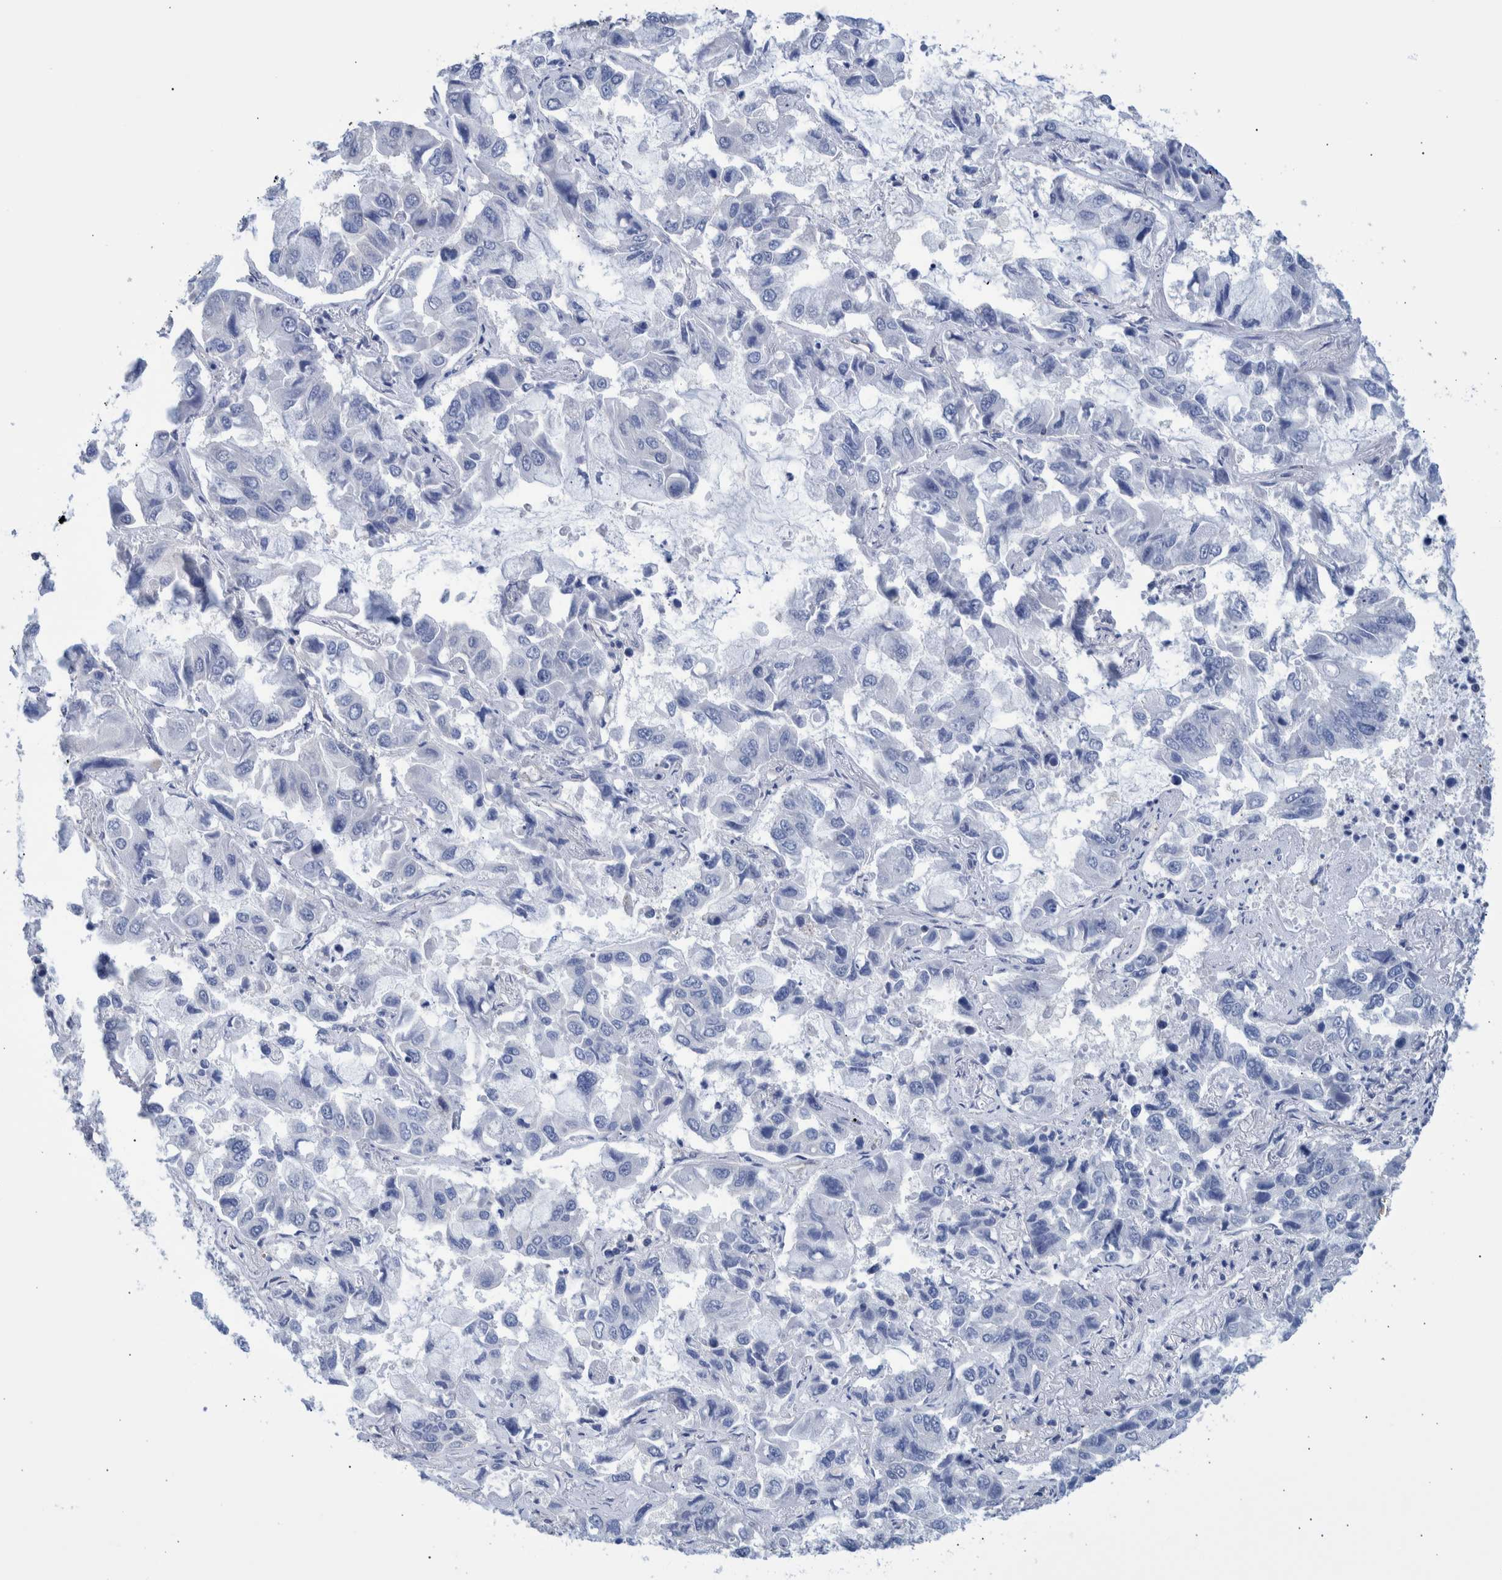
{"staining": {"intensity": "negative", "quantity": "none", "location": "none"}, "tissue": "lung cancer", "cell_type": "Tumor cells", "image_type": "cancer", "snomed": [{"axis": "morphology", "description": "Adenocarcinoma, NOS"}, {"axis": "topography", "description": "Lung"}], "caption": "Human lung cancer stained for a protein using immunohistochemistry (IHC) reveals no expression in tumor cells.", "gene": "PPP3CC", "patient": {"sex": "male", "age": 64}}